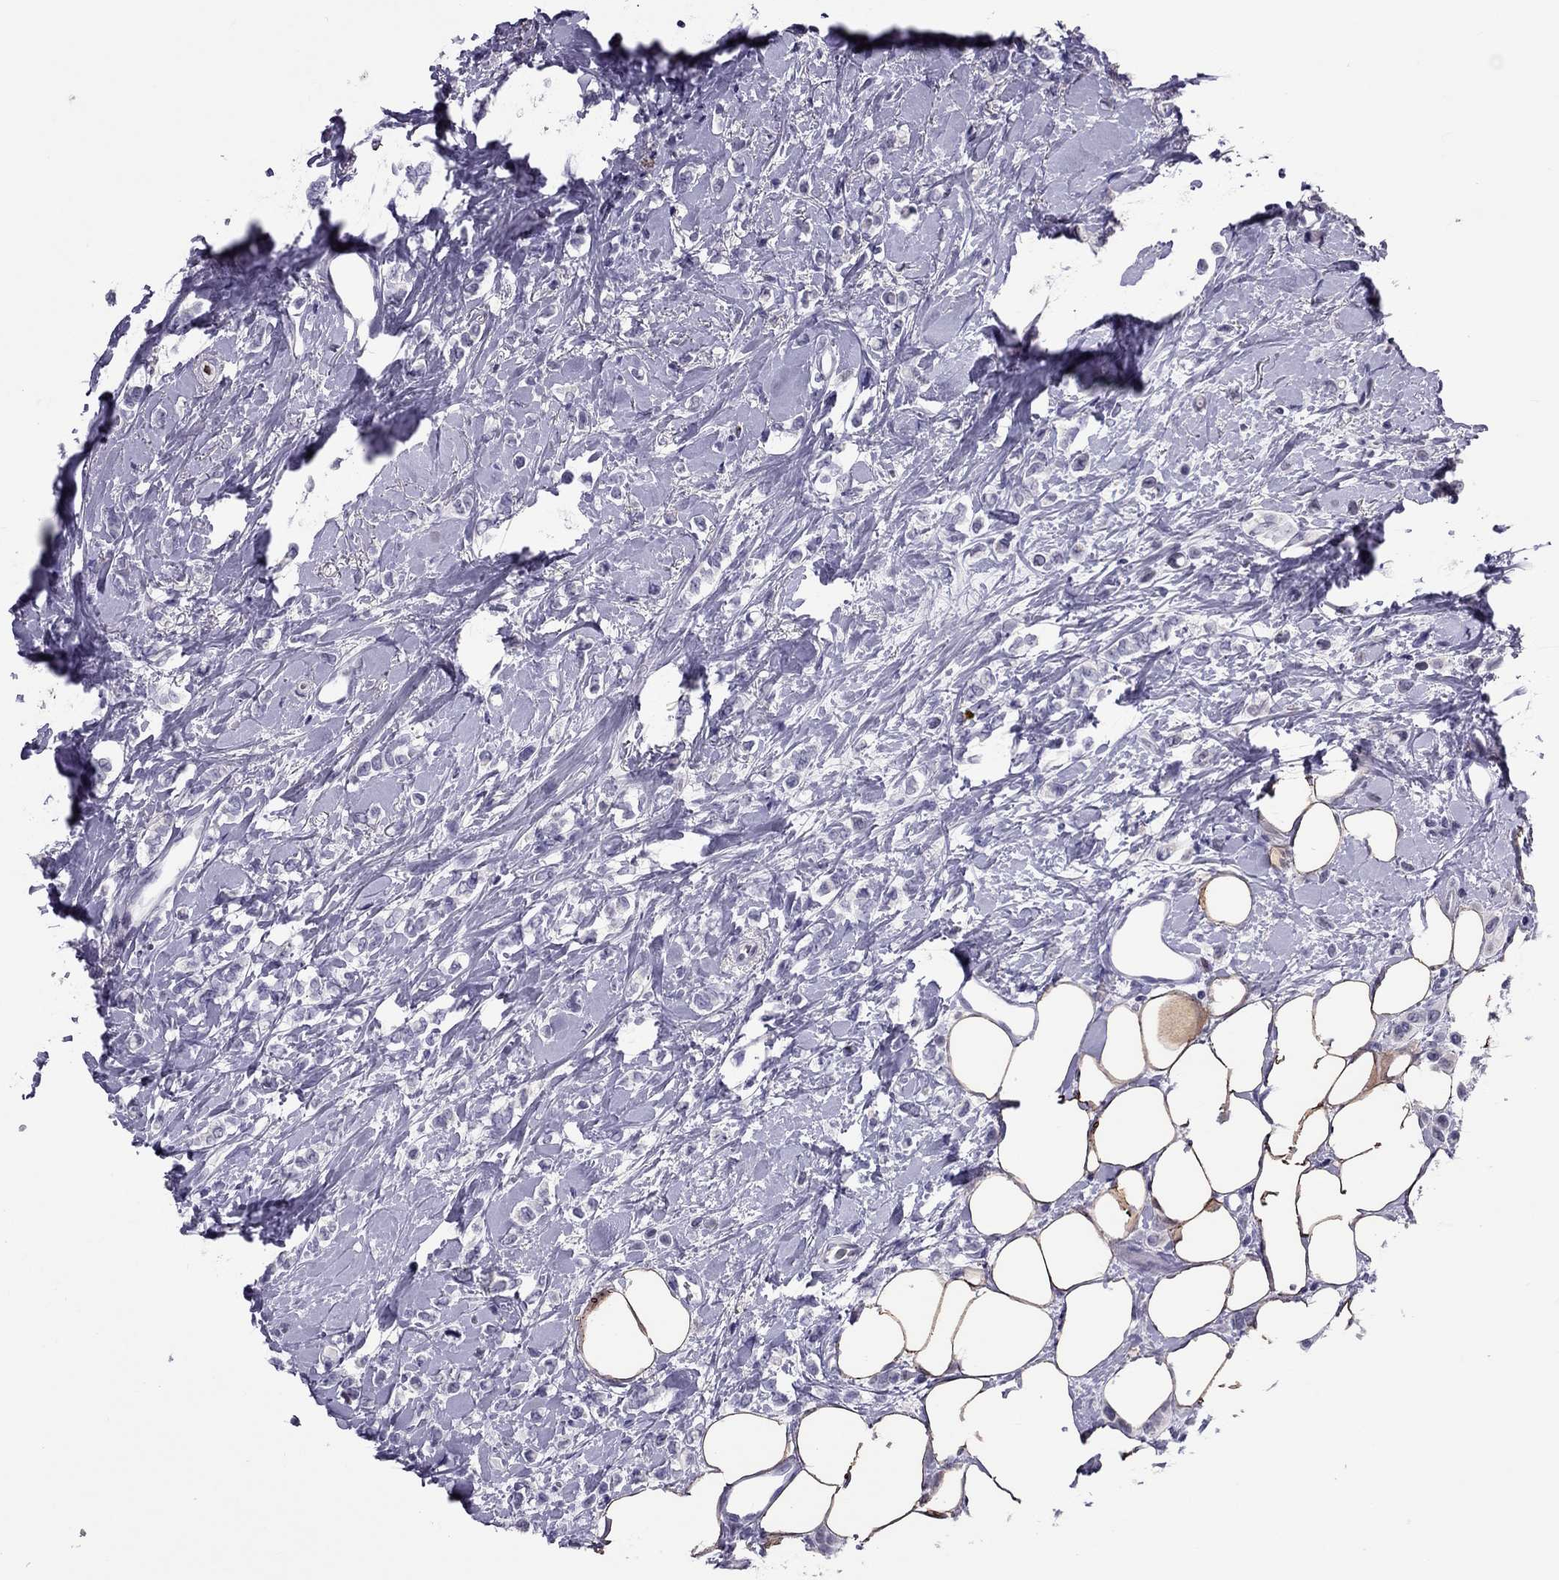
{"staining": {"intensity": "negative", "quantity": "none", "location": "none"}, "tissue": "breast cancer", "cell_type": "Tumor cells", "image_type": "cancer", "snomed": [{"axis": "morphology", "description": "Lobular carcinoma"}, {"axis": "topography", "description": "Breast"}], "caption": "This is an IHC micrograph of human breast cancer. There is no staining in tumor cells.", "gene": "CCL27", "patient": {"sex": "female", "age": 66}}